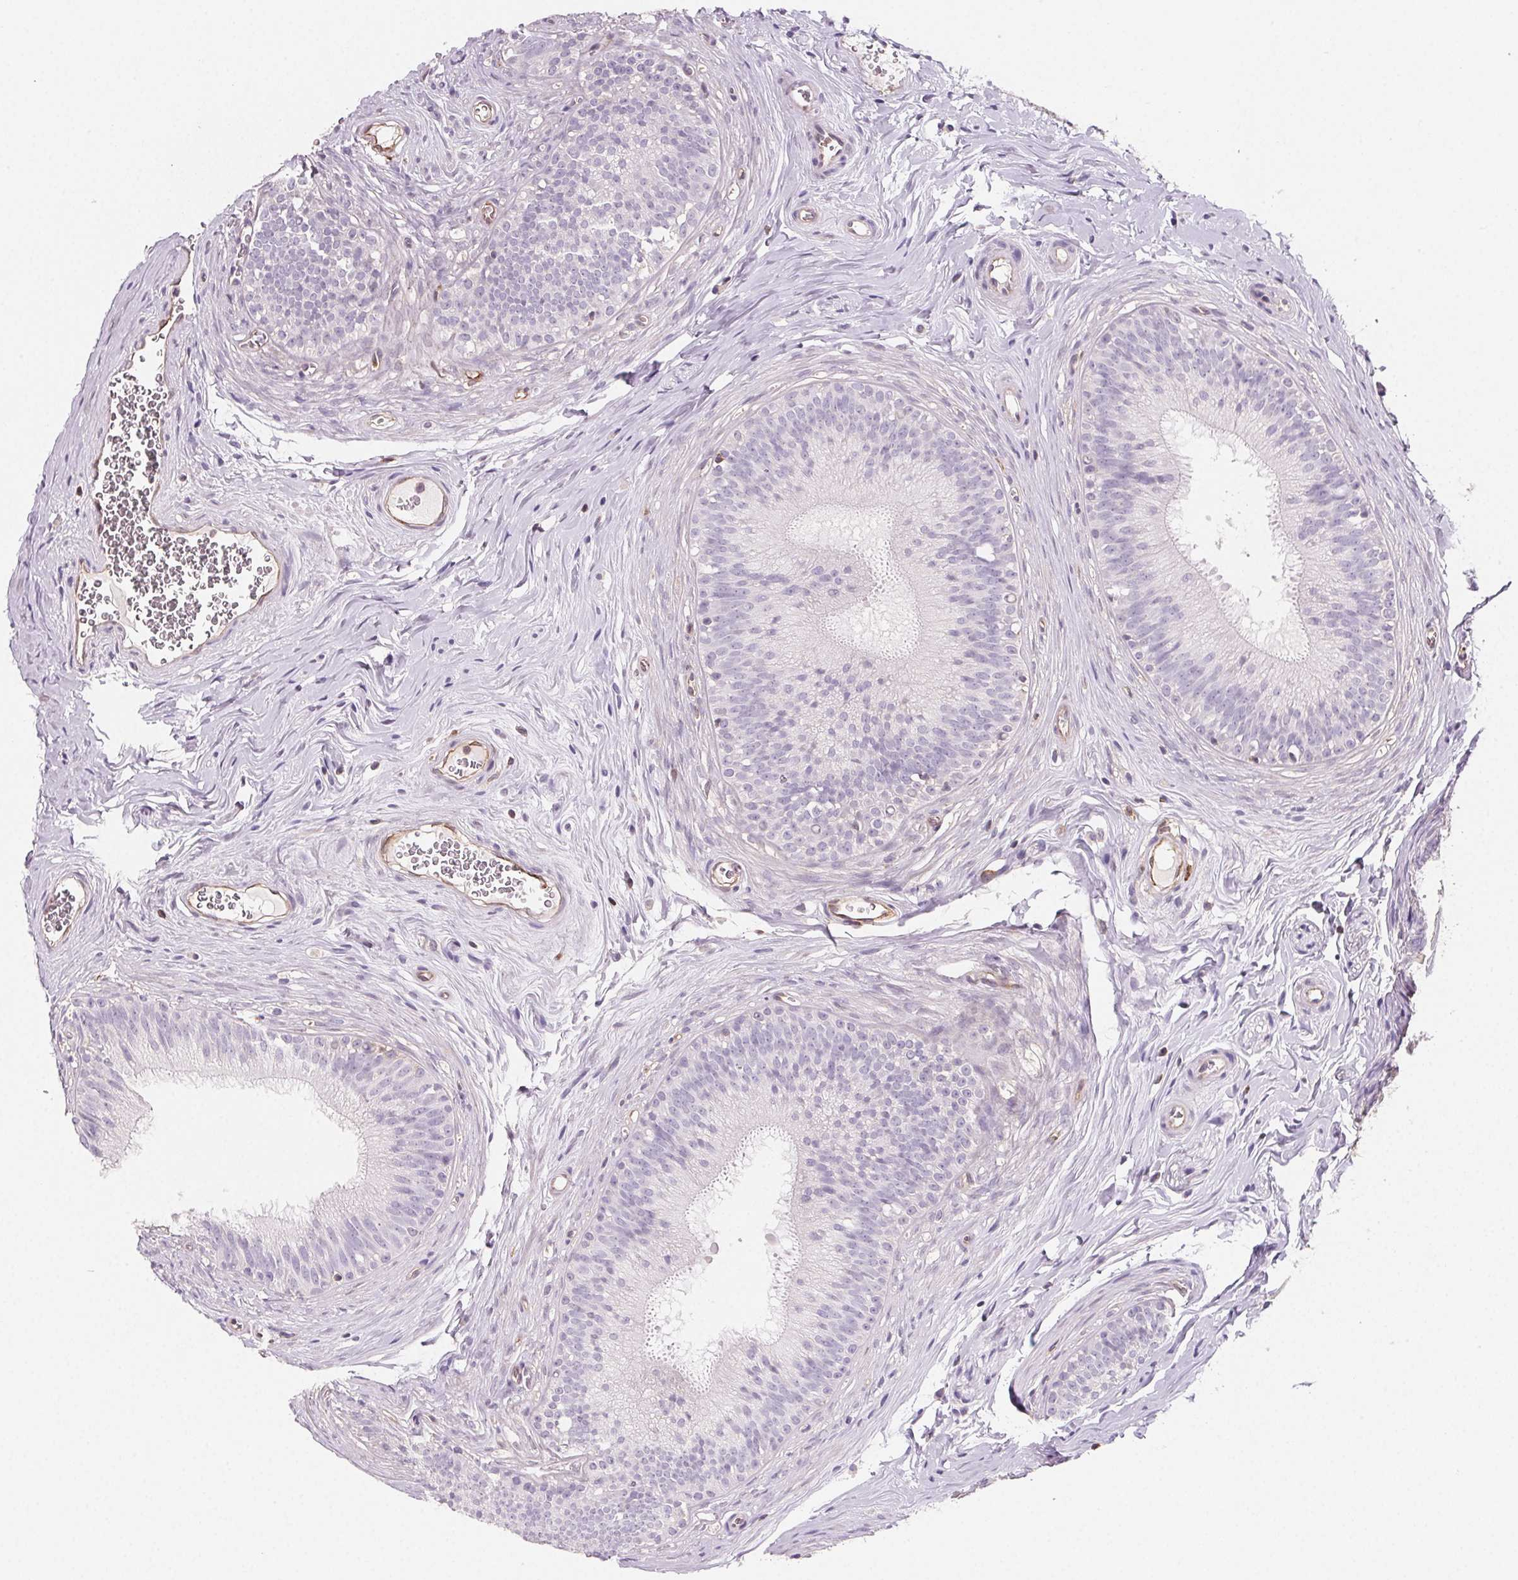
{"staining": {"intensity": "negative", "quantity": "none", "location": "none"}, "tissue": "epididymis", "cell_type": "Glandular cells", "image_type": "normal", "snomed": [{"axis": "morphology", "description": "Normal tissue, NOS"}, {"axis": "topography", "description": "Epididymis"}], "caption": "The photomicrograph displays no significant positivity in glandular cells of epididymis. (DAB immunohistochemistry (IHC) visualized using brightfield microscopy, high magnification).", "gene": "GBP1", "patient": {"sex": "male", "age": 24}}